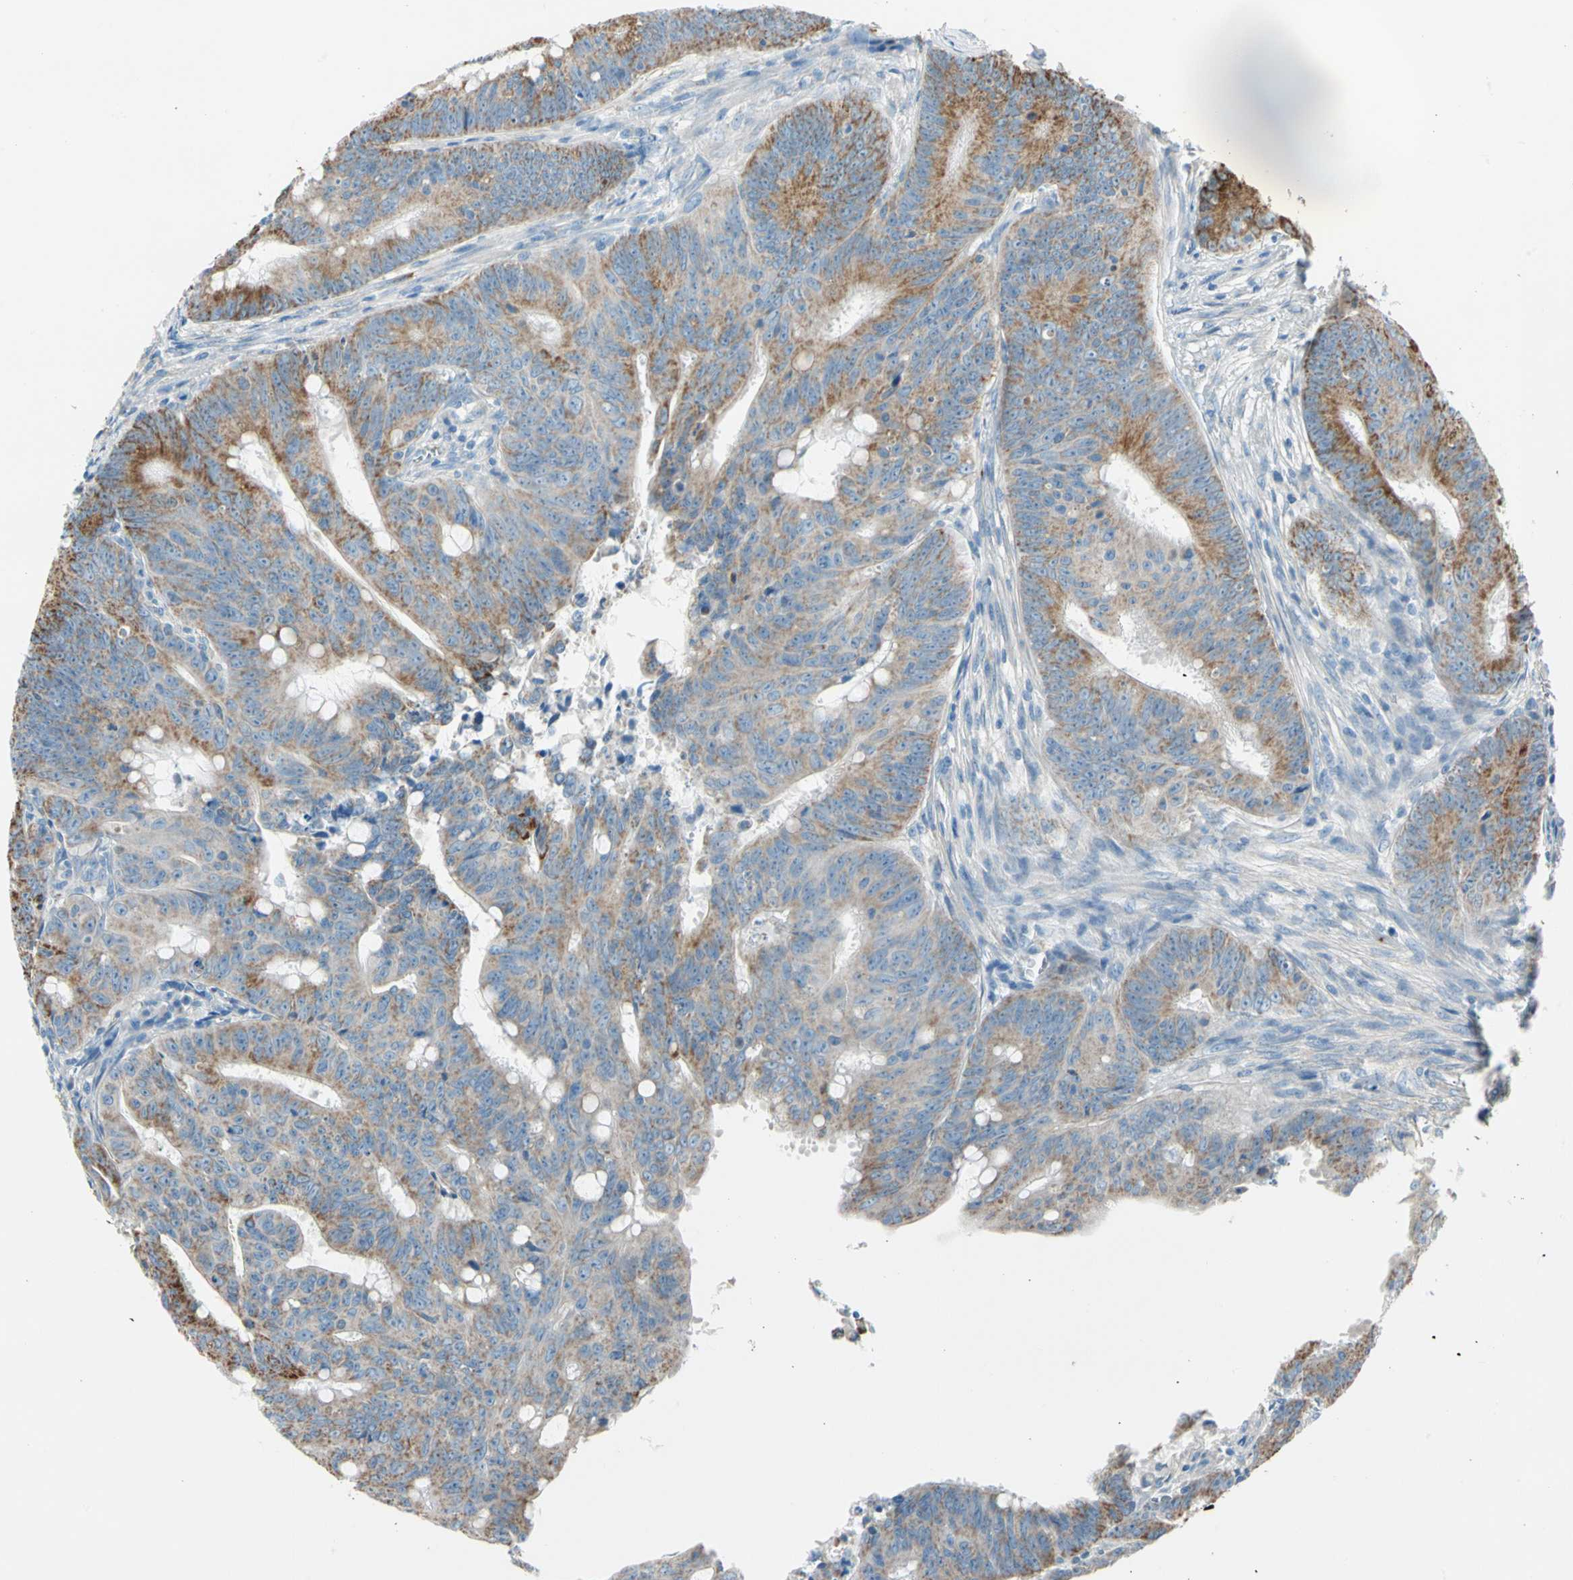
{"staining": {"intensity": "strong", "quantity": ">75%", "location": "cytoplasmic/membranous"}, "tissue": "colorectal cancer", "cell_type": "Tumor cells", "image_type": "cancer", "snomed": [{"axis": "morphology", "description": "Adenocarcinoma, NOS"}, {"axis": "topography", "description": "Colon"}], "caption": "Colorectal cancer (adenocarcinoma) stained with IHC displays strong cytoplasmic/membranous staining in about >75% of tumor cells.", "gene": "LY6G6F", "patient": {"sex": "male", "age": 45}}